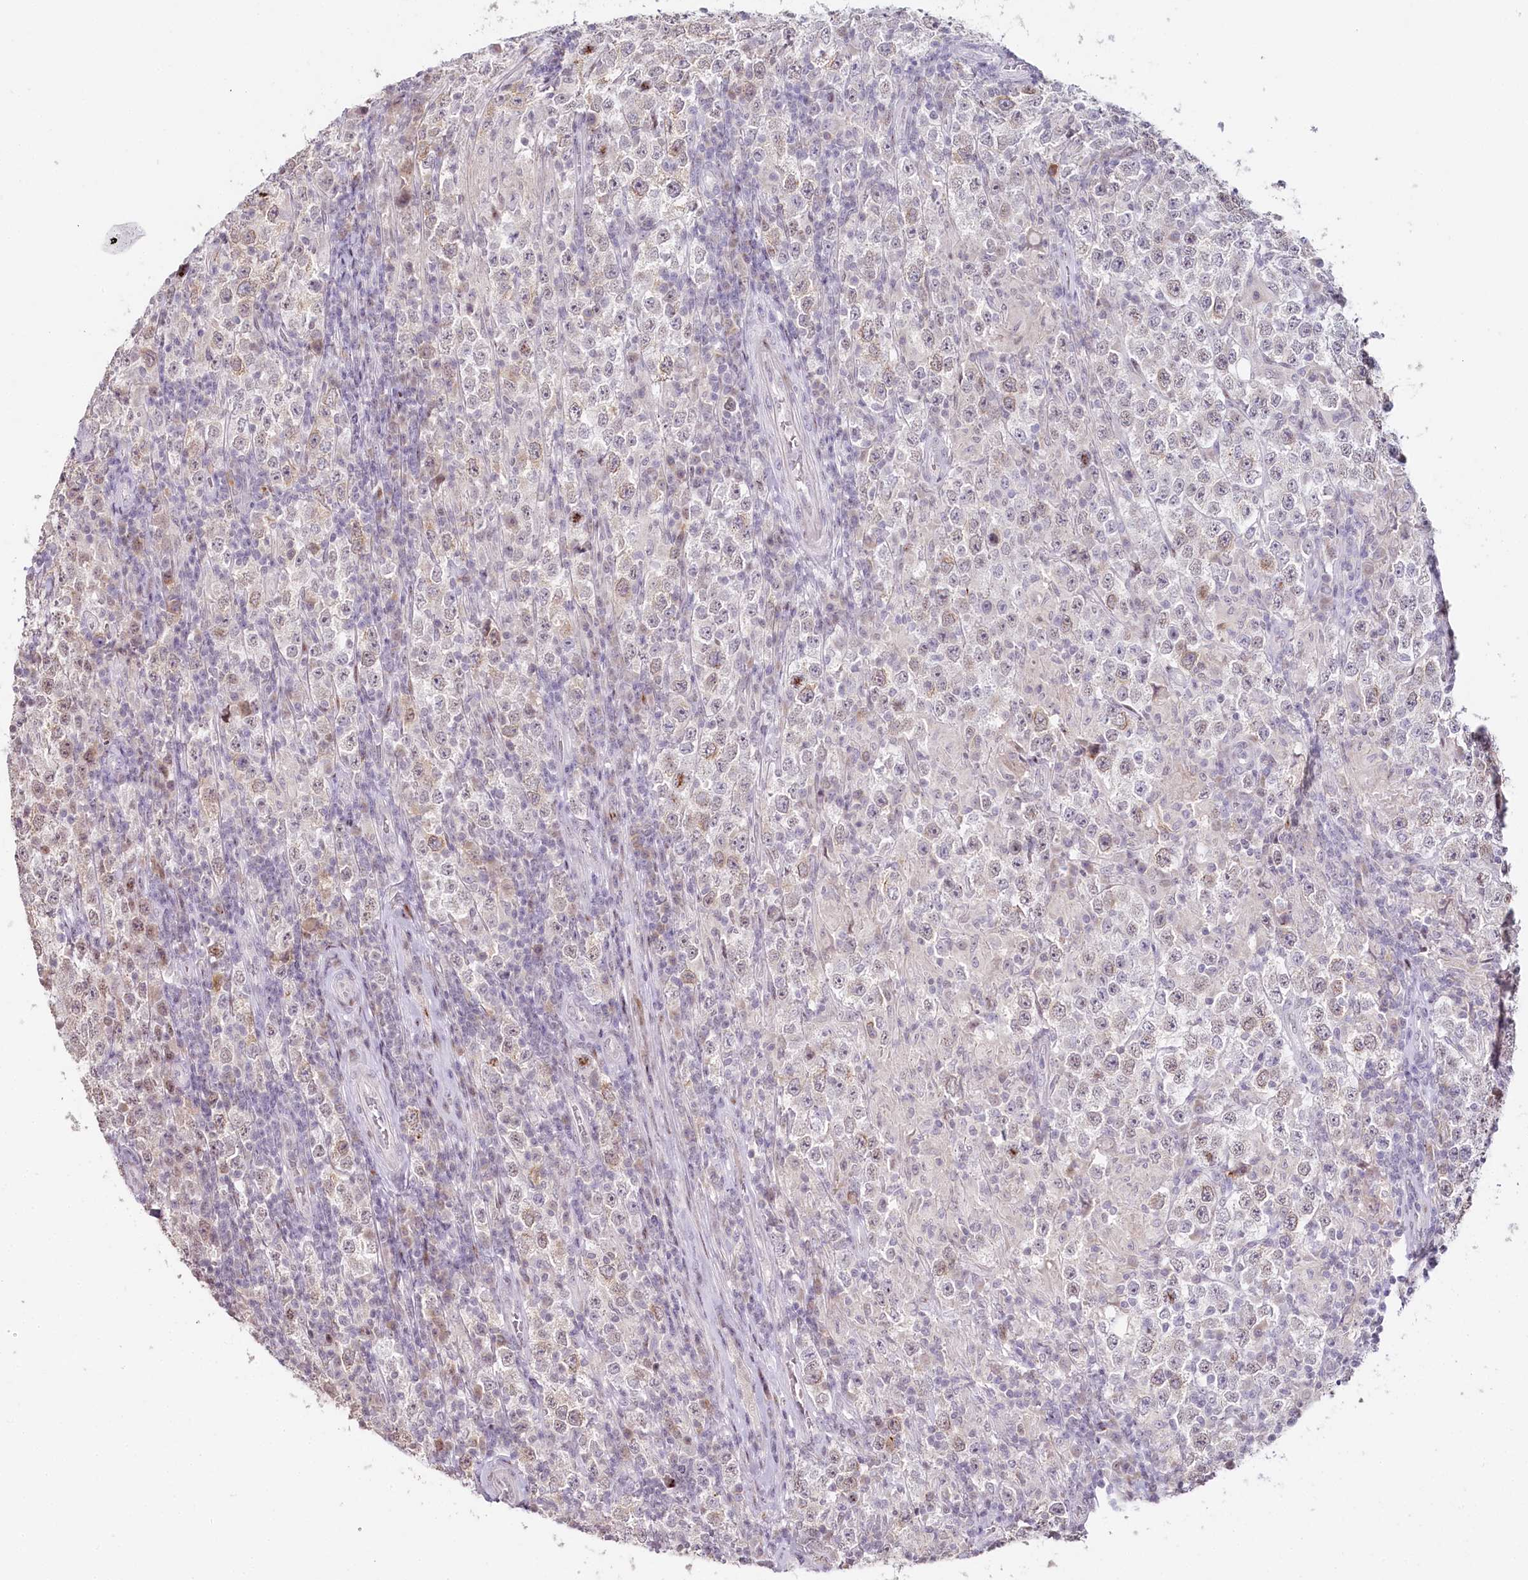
{"staining": {"intensity": "moderate", "quantity": "<25%", "location": "cytoplasmic/membranous,nuclear"}, "tissue": "testis cancer", "cell_type": "Tumor cells", "image_type": "cancer", "snomed": [{"axis": "morphology", "description": "Normal tissue, NOS"}, {"axis": "morphology", "description": "Urothelial carcinoma, High grade"}, {"axis": "morphology", "description": "Seminoma, NOS"}, {"axis": "morphology", "description": "Carcinoma, Embryonal, NOS"}, {"axis": "topography", "description": "Urinary bladder"}, {"axis": "topography", "description": "Testis"}], "caption": "Tumor cells reveal moderate cytoplasmic/membranous and nuclear positivity in about <25% of cells in testis high-grade urothelial carcinoma.", "gene": "HPD", "patient": {"sex": "male", "age": 41}}